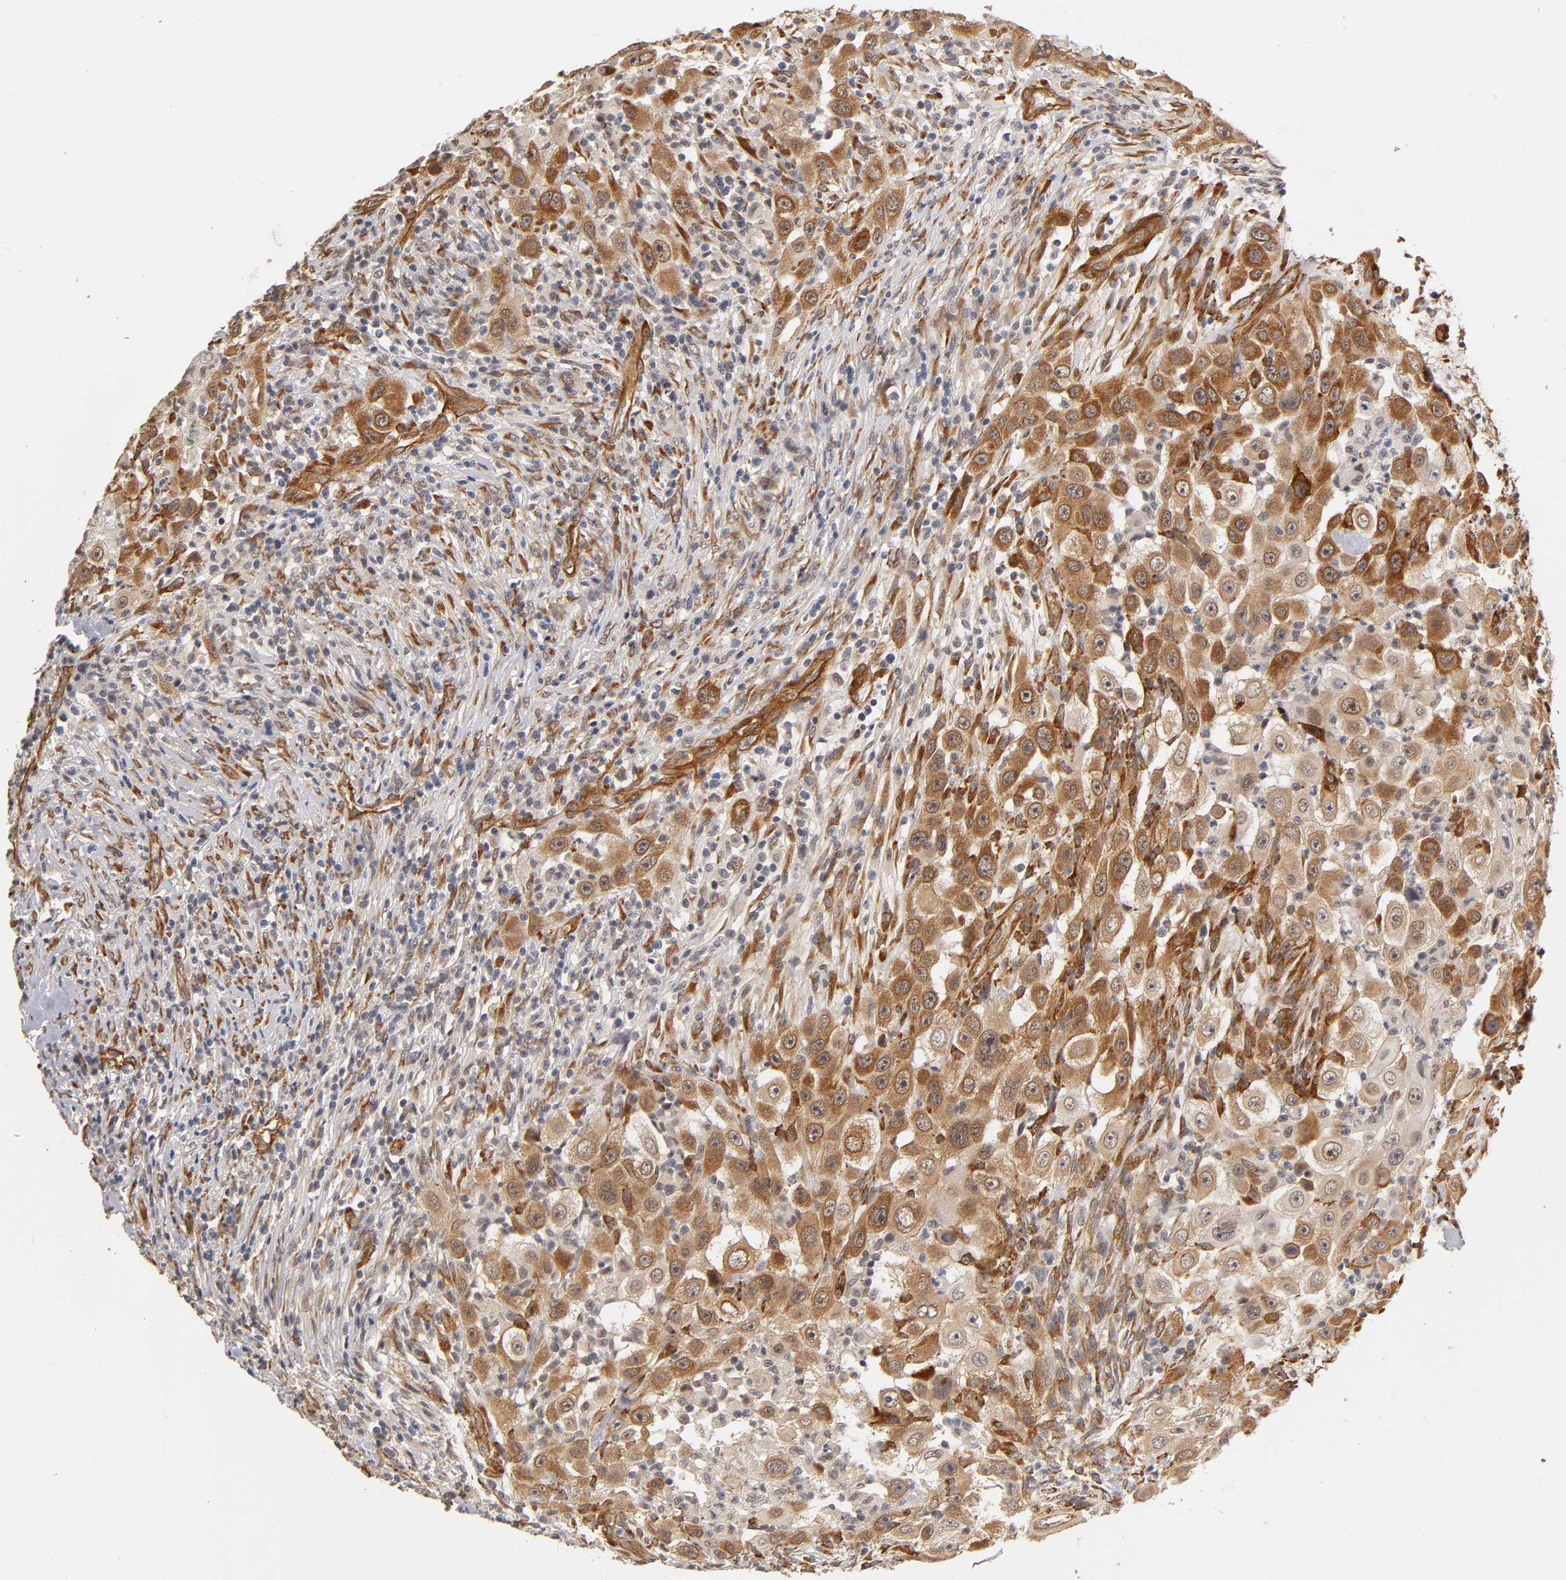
{"staining": {"intensity": "strong", "quantity": ">75%", "location": "cytoplasmic/membranous"}, "tissue": "head and neck cancer", "cell_type": "Tumor cells", "image_type": "cancer", "snomed": [{"axis": "morphology", "description": "Carcinoma, NOS"}, {"axis": "topography", "description": "Head-Neck"}], "caption": "Strong cytoplasmic/membranous positivity is seen in approximately >75% of tumor cells in carcinoma (head and neck).", "gene": "LAMB1", "patient": {"sex": "male", "age": 87}}